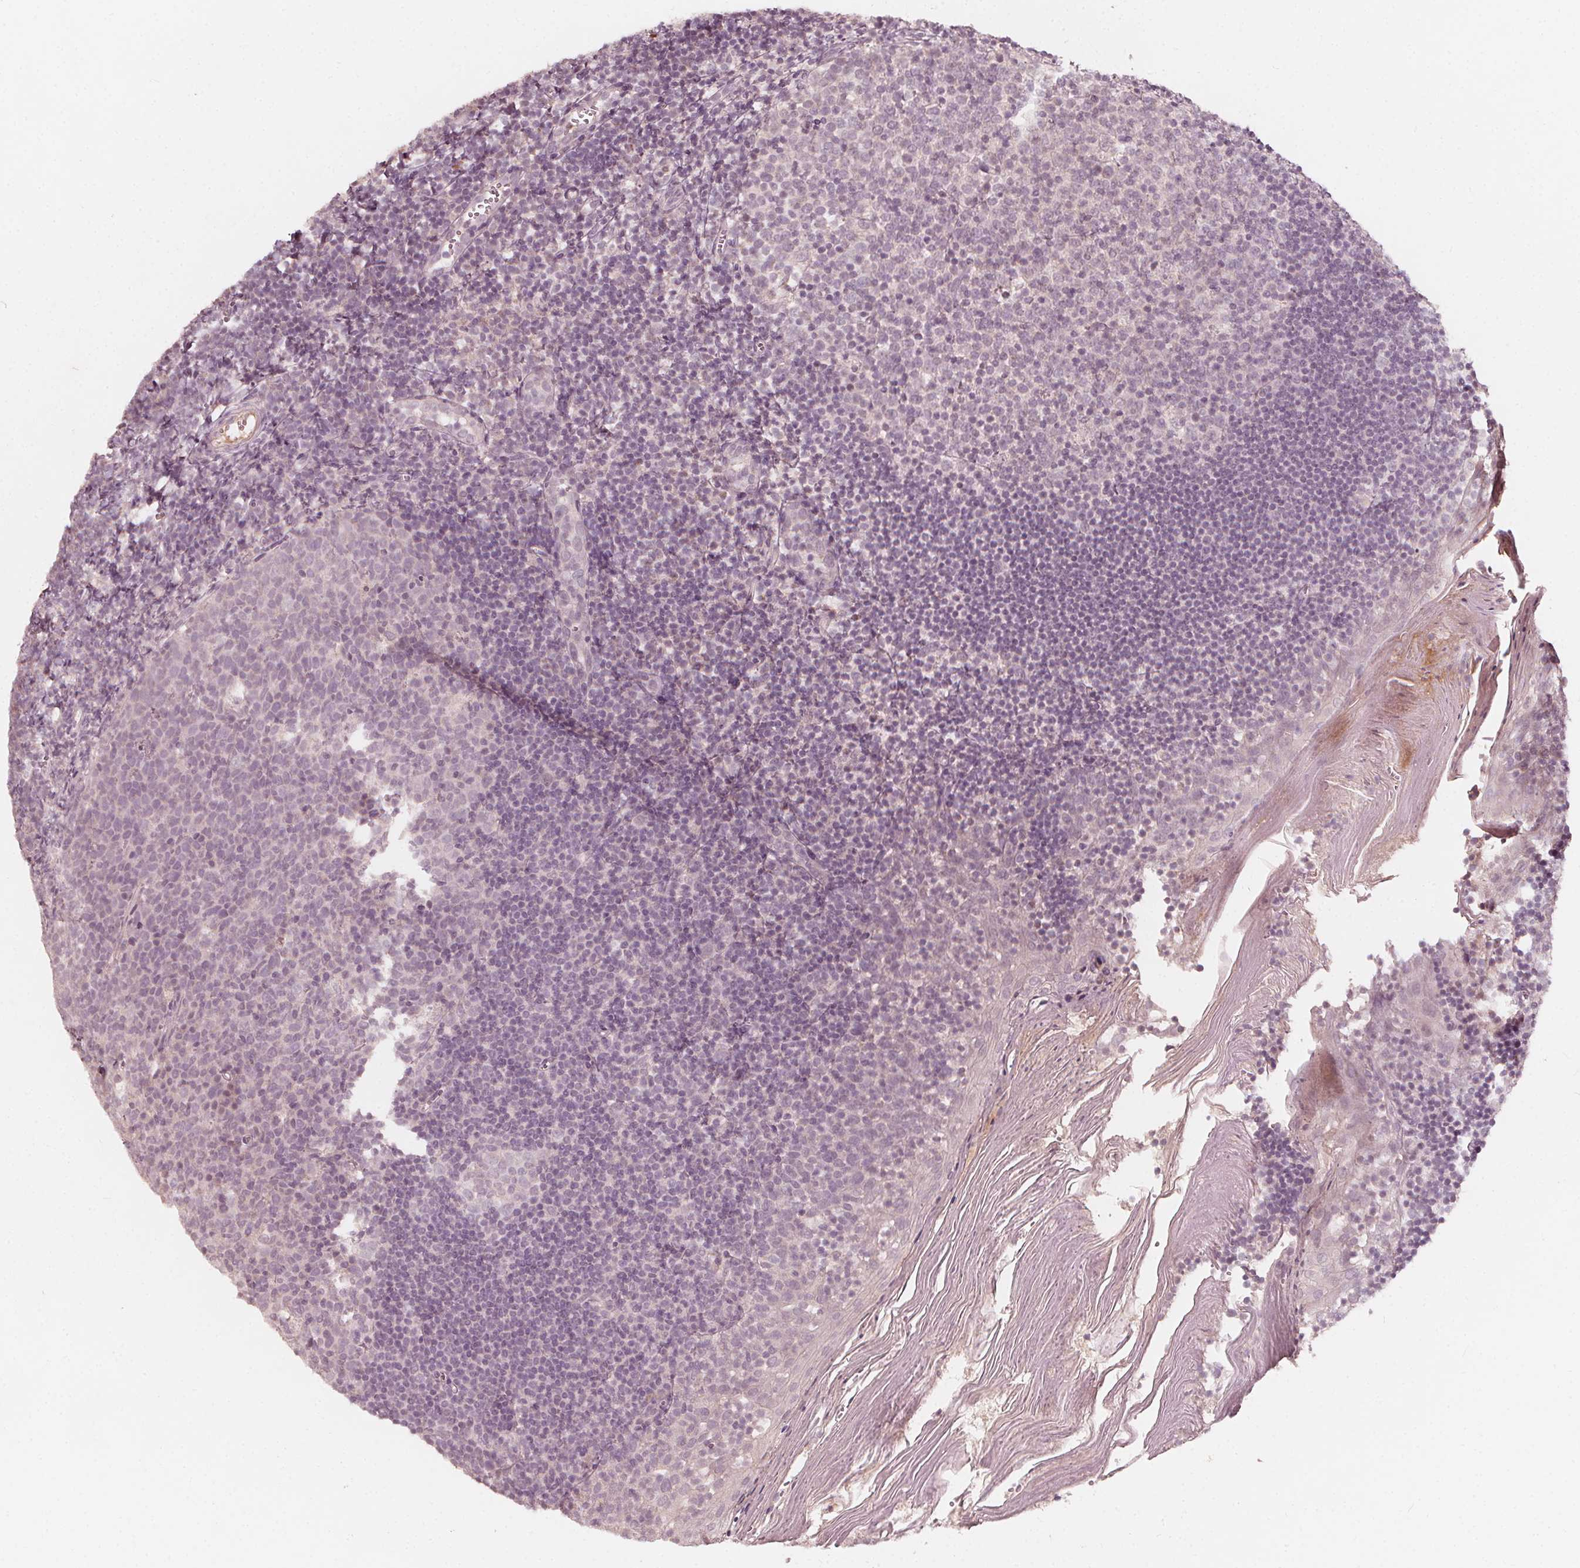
{"staining": {"intensity": "negative", "quantity": "none", "location": "none"}, "tissue": "lymph node", "cell_type": "Germinal center cells", "image_type": "normal", "snomed": [{"axis": "morphology", "description": "Normal tissue, NOS"}, {"axis": "topography", "description": "Lymph node"}], "caption": "IHC histopathology image of unremarkable lymph node: lymph node stained with DAB shows no significant protein staining in germinal center cells. (DAB IHC, high magnification).", "gene": "NPC1L1", "patient": {"sex": "female", "age": 21}}